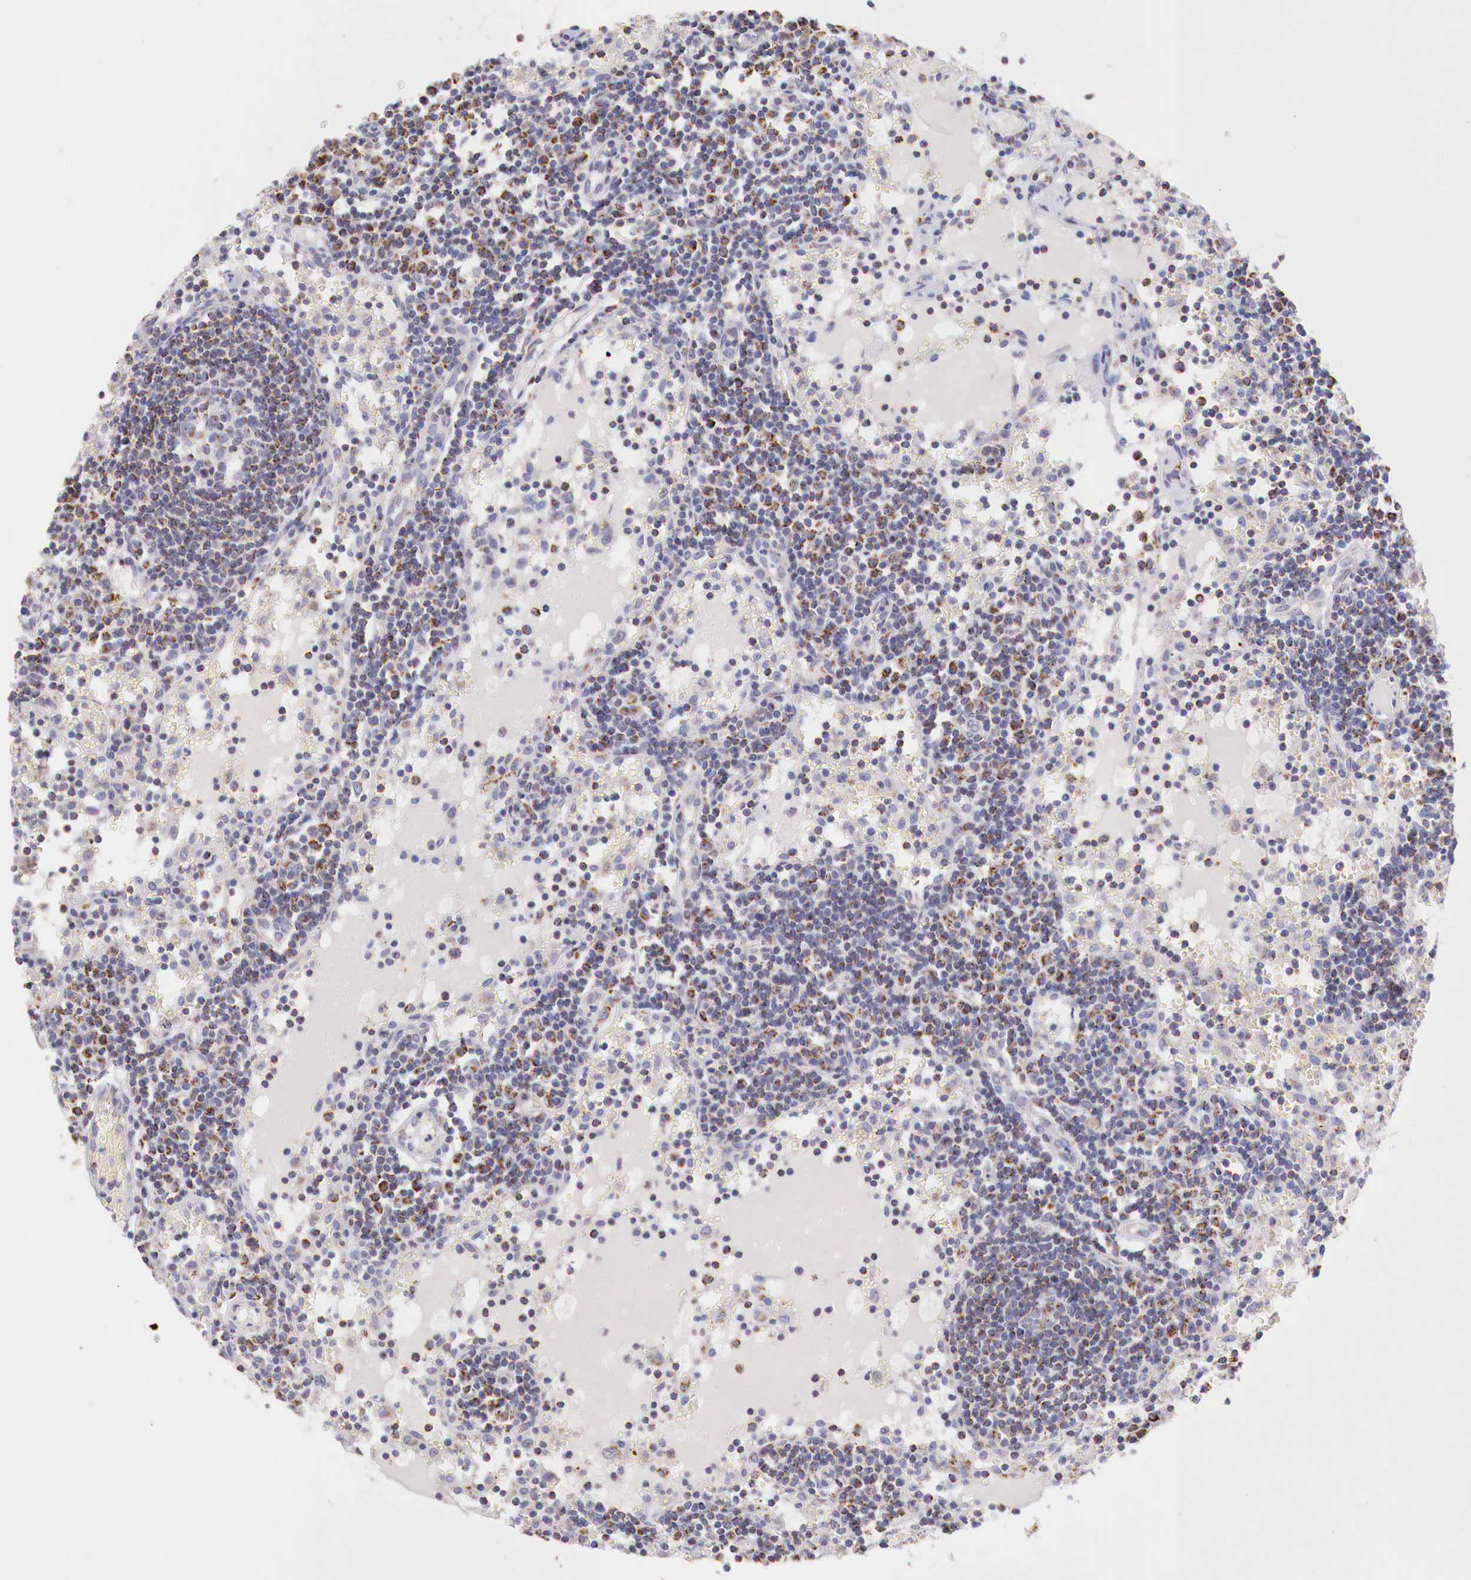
{"staining": {"intensity": "moderate", "quantity": "25%-75%", "location": "cytoplasmic/membranous"}, "tissue": "lymph node", "cell_type": "Germinal center cells", "image_type": "normal", "snomed": [{"axis": "morphology", "description": "Normal tissue, NOS"}, {"axis": "topography", "description": "Lymph node"}], "caption": "A brown stain labels moderate cytoplasmic/membranous expression of a protein in germinal center cells of unremarkable lymph node. (brown staining indicates protein expression, while blue staining denotes nuclei).", "gene": "IDH3G", "patient": {"sex": "female", "age": 55}}